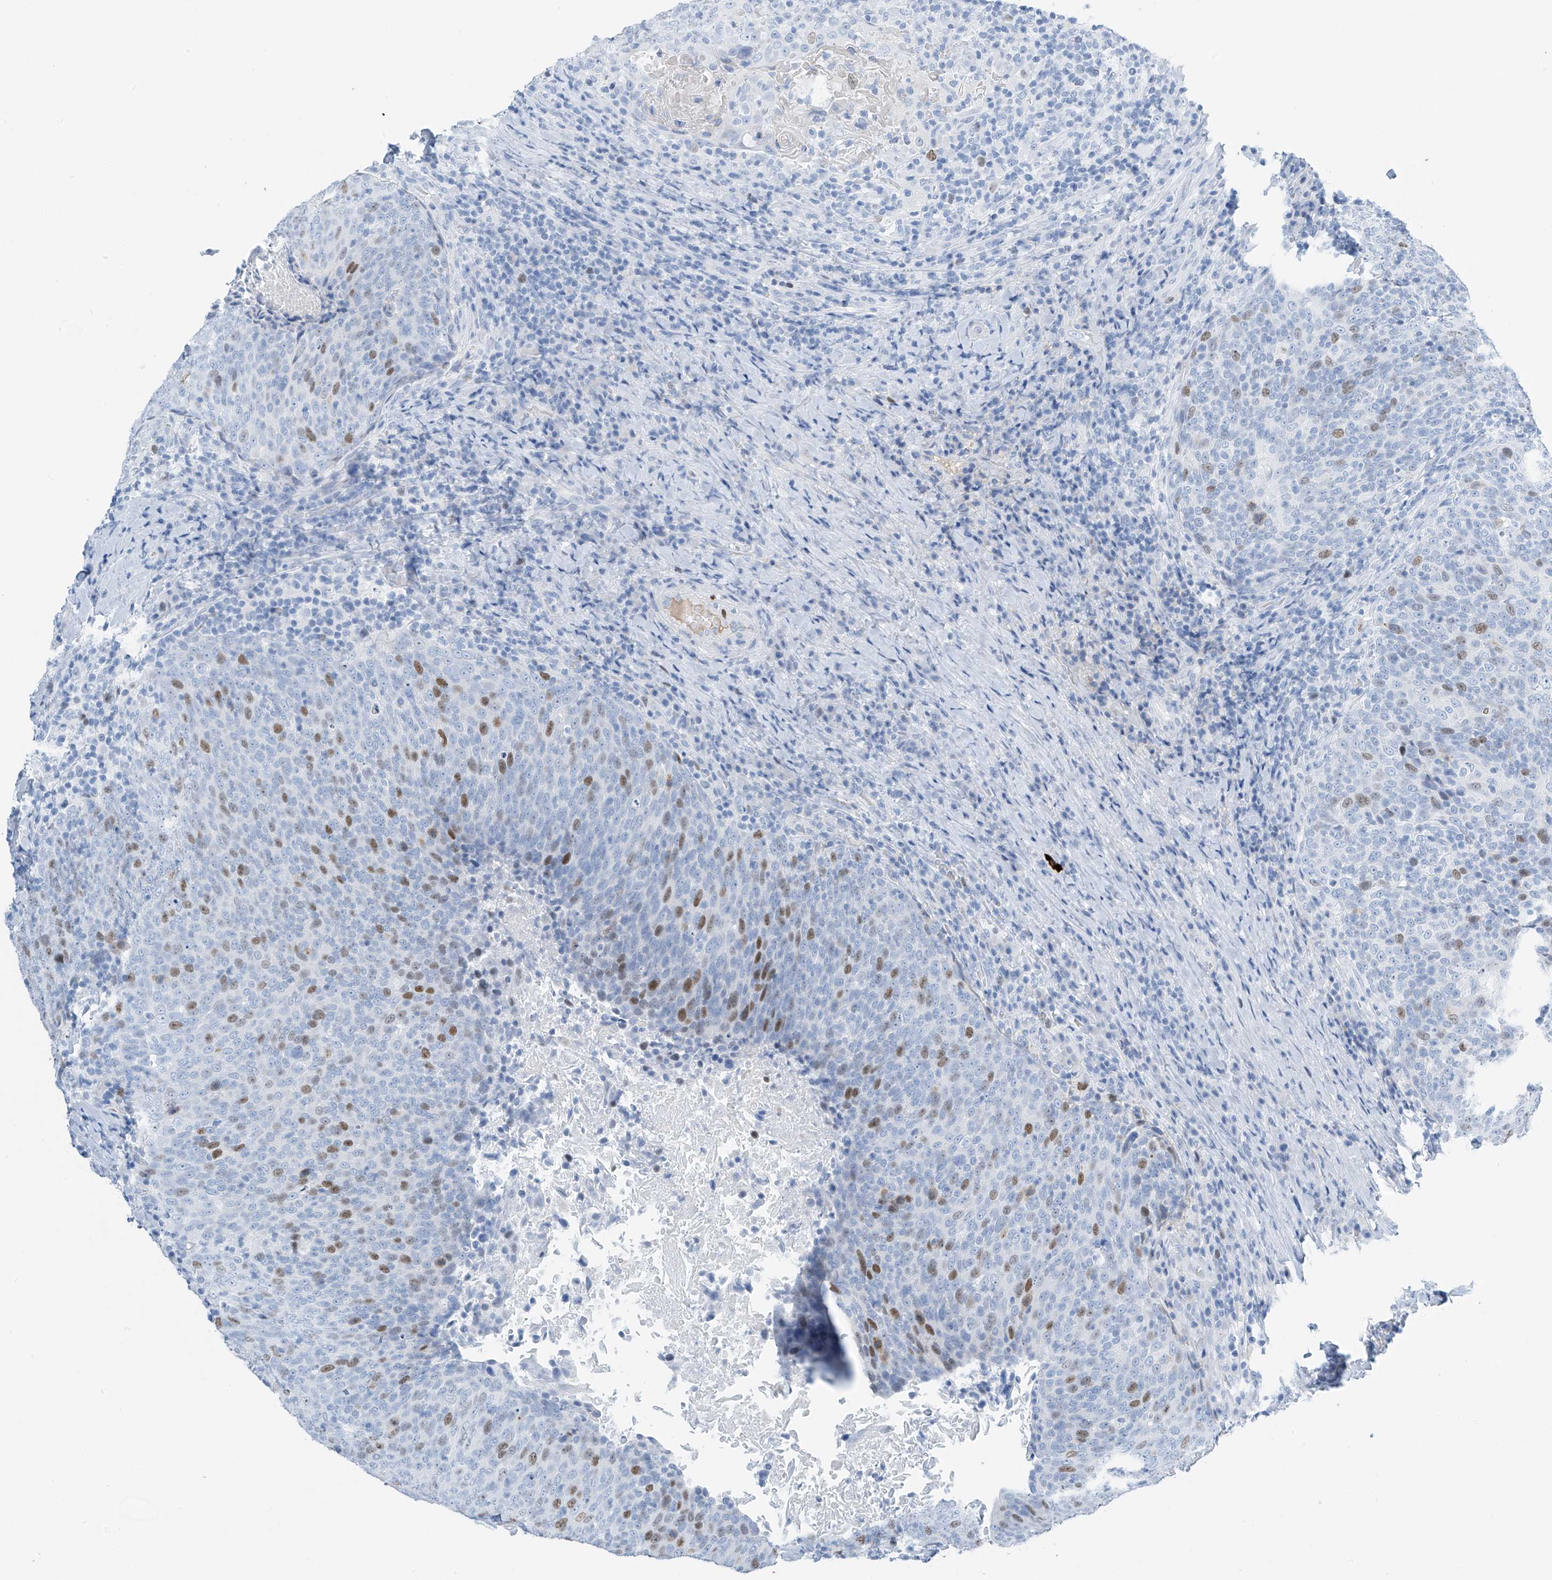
{"staining": {"intensity": "moderate", "quantity": "<25%", "location": "nuclear"}, "tissue": "head and neck cancer", "cell_type": "Tumor cells", "image_type": "cancer", "snomed": [{"axis": "morphology", "description": "Squamous cell carcinoma, NOS"}, {"axis": "morphology", "description": "Squamous cell carcinoma, metastatic, NOS"}, {"axis": "topography", "description": "Lymph node"}, {"axis": "topography", "description": "Head-Neck"}], "caption": "Protein staining demonstrates moderate nuclear positivity in approximately <25% of tumor cells in metastatic squamous cell carcinoma (head and neck). Immunohistochemistry stains the protein of interest in brown and the nuclei are stained blue.", "gene": "SGO2", "patient": {"sex": "male", "age": 62}}